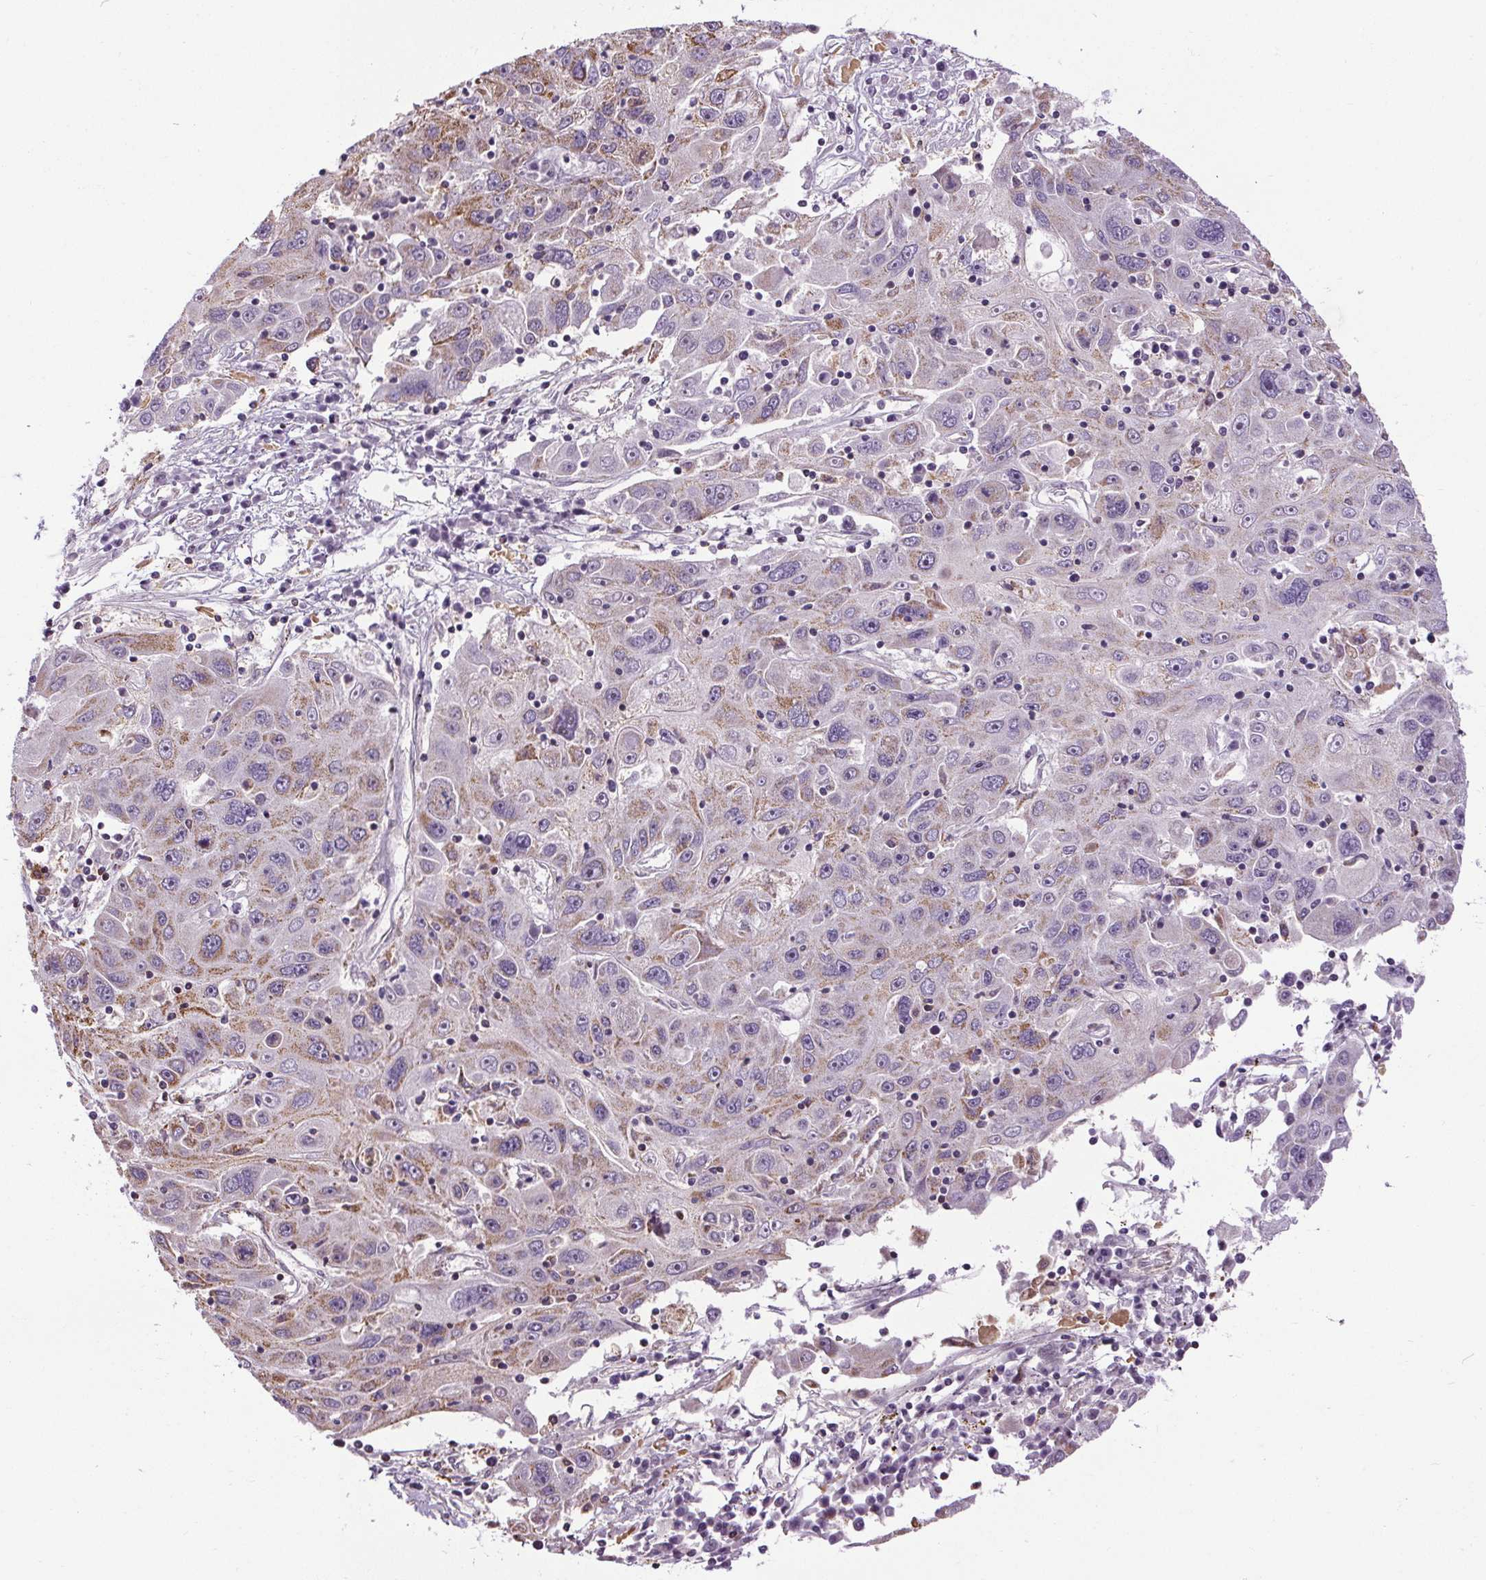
{"staining": {"intensity": "moderate", "quantity": "<25%", "location": "cytoplasmic/membranous"}, "tissue": "stomach cancer", "cell_type": "Tumor cells", "image_type": "cancer", "snomed": [{"axis": "morphology", "description": "Adenocarcinoma, NOS"}, {"axis": "topography", "description": "Stomach"}], "caption": "Approximately <25% of tumor cells in human stomach cancer show moderate cytoplasmic/membranous protein expression as visualized by brown immunohistochemical staining.", "gene": "ZNF548", "patient": {"sex": "male", "age": 56}}